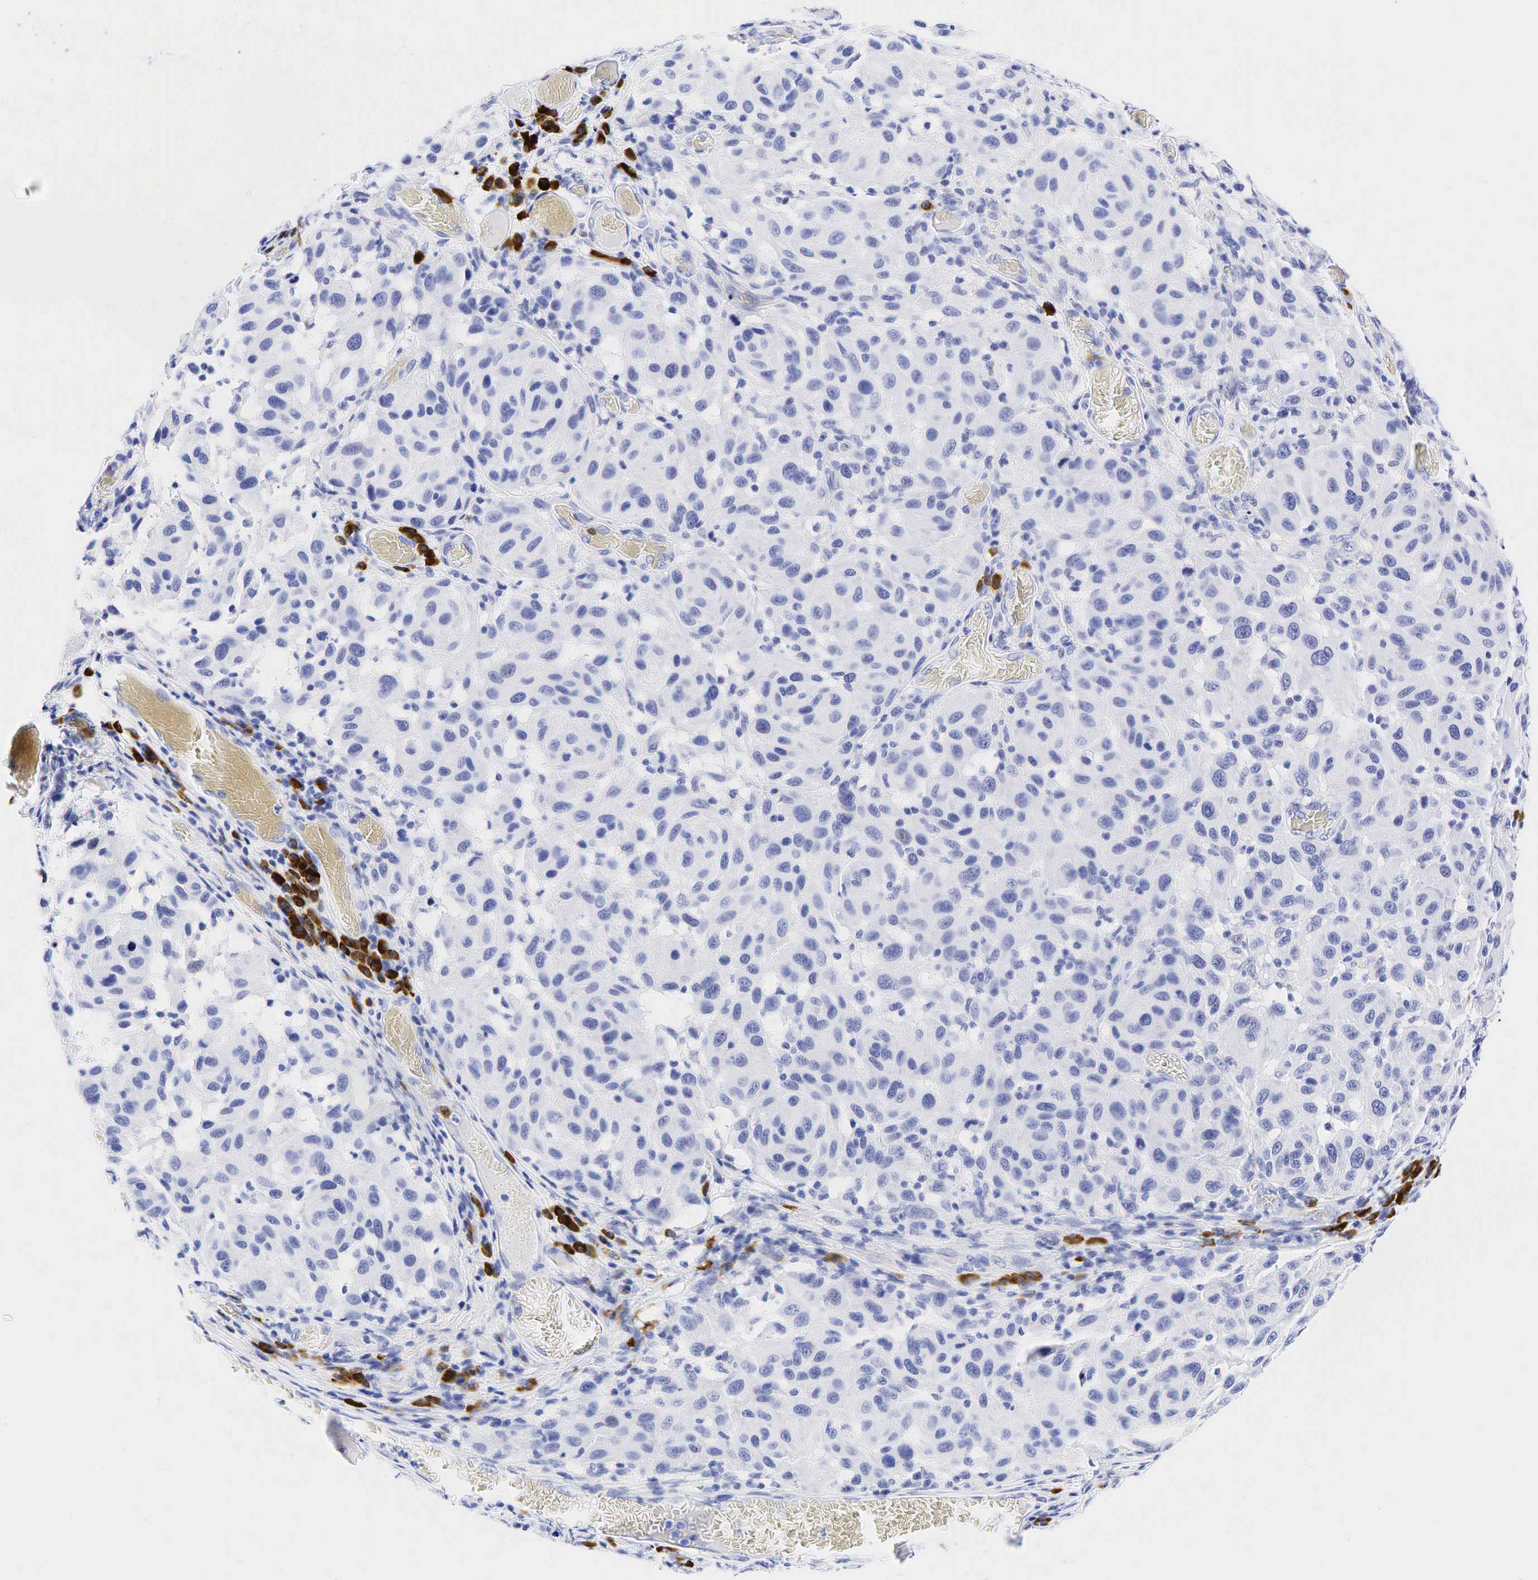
{"staining": {"intensity": "negative", "quantity": "none", "location": "none"}, "tissue": "melanoma", "cell_type": "Tumor cells", "image_type": "cancer", "snomed": [{"axis": "morphology", "description": "Malignant melanoma, NOS"}, {"axis": "topography", "description": "Skin"}], "caption": "Immunohistochemistry (IHC) photomicrograph of neoplastic tissue: melanoma stained with DAB reveals no significant protein staining in tumor cells.", "gene": "CD79A", "patient": {"sex": "female", "age": 77}}